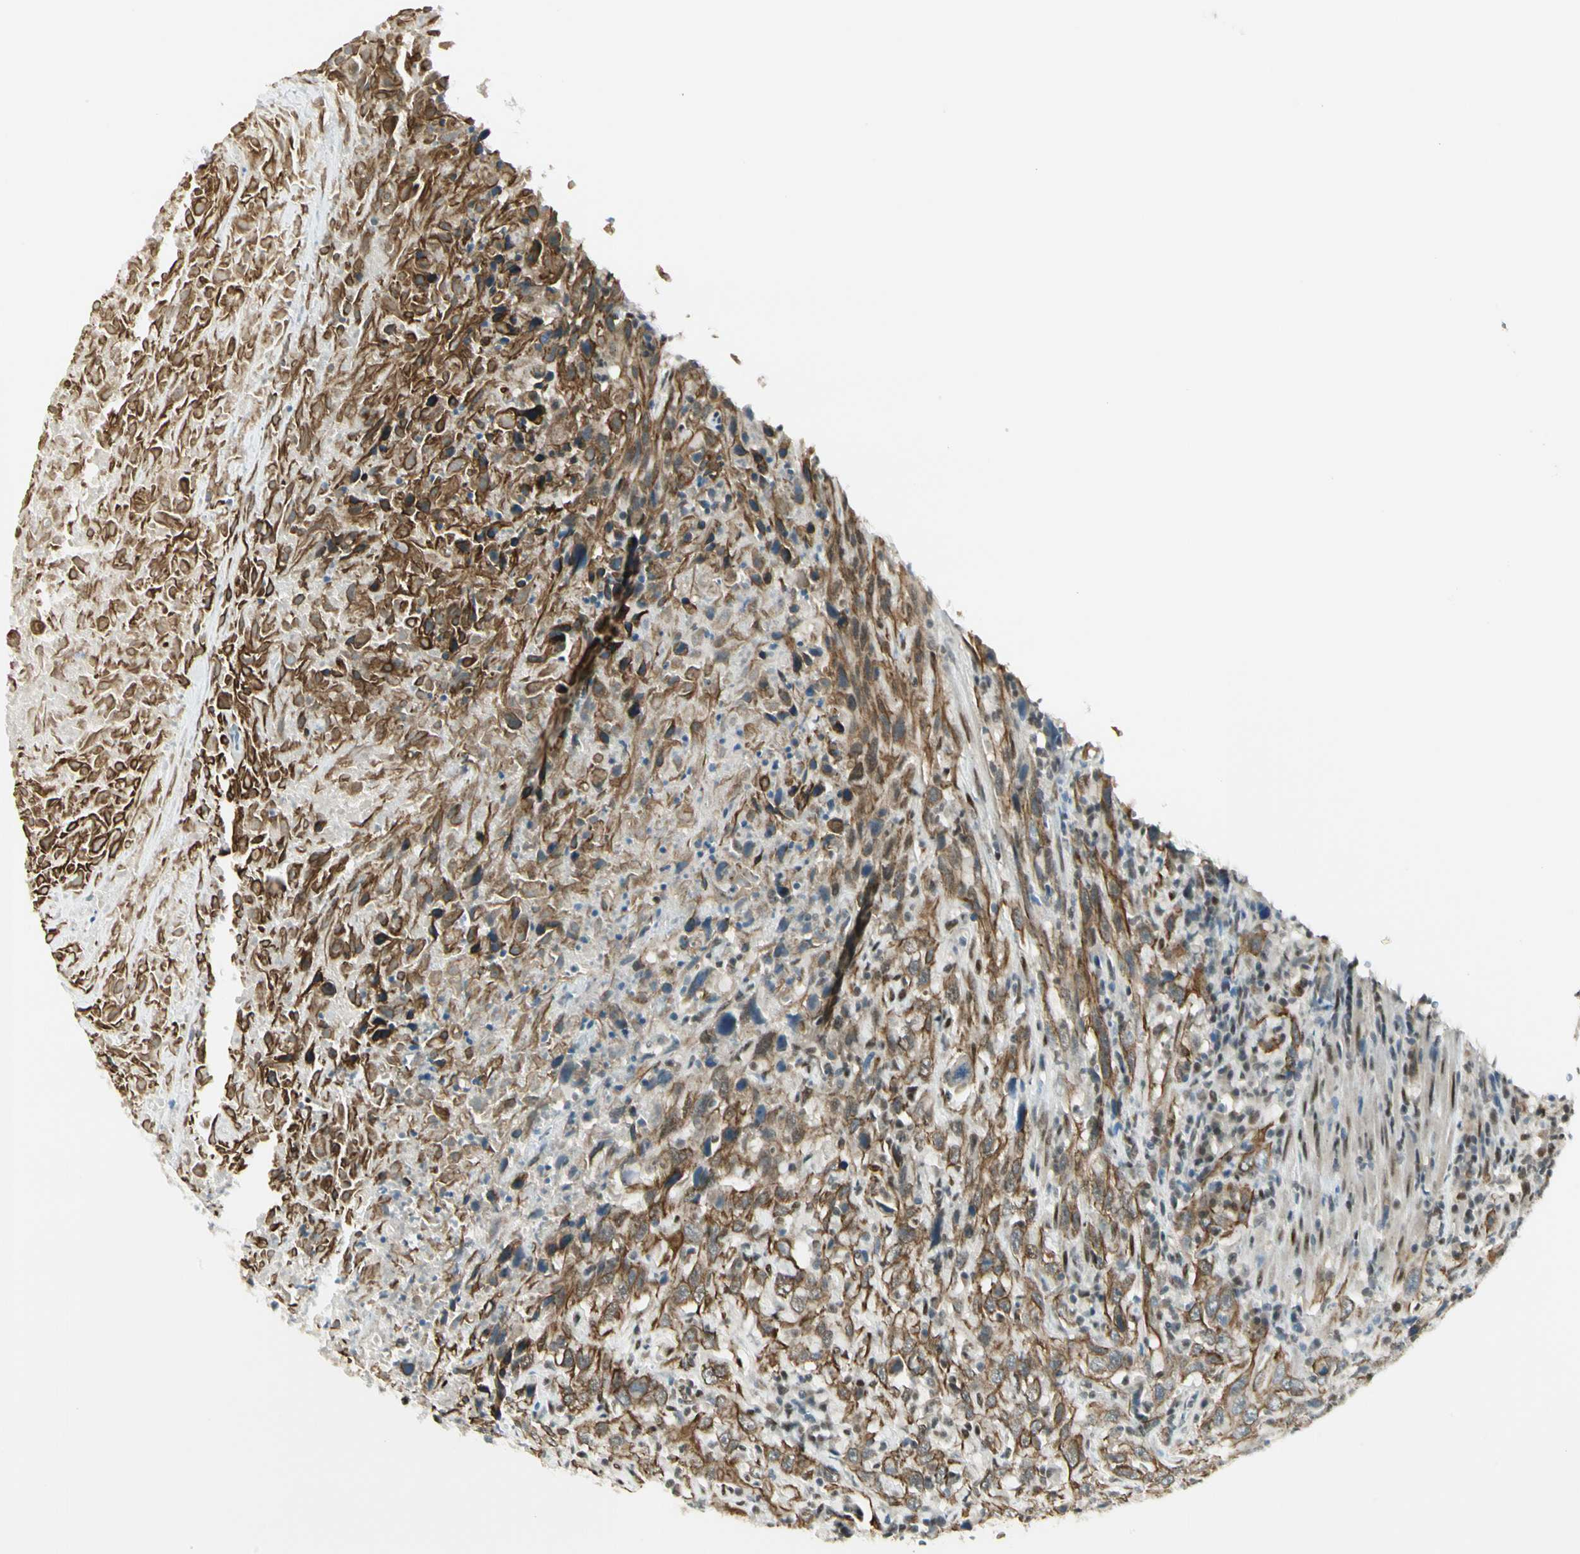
{"staining": {"intensity": "strong", "quantity": ">75%", "location": "cytoplasmic/membranous"}, "tissue": "urothelial cancer", "cell_type": "Tumor cells", "image_type": "cancer", "snomed": [{"axis": "morphology", "description": "Urothelial carcinoma, High grade"}, {"axis": "topography", "description": "Urinary bladder"}], "caption": "Human high-grade urothelial carcinoma stained with a protein marker demonstrates strong staining in tumor cells.", "gene": "ATXN1", "patient": {"sex": "male", "age": 61}}